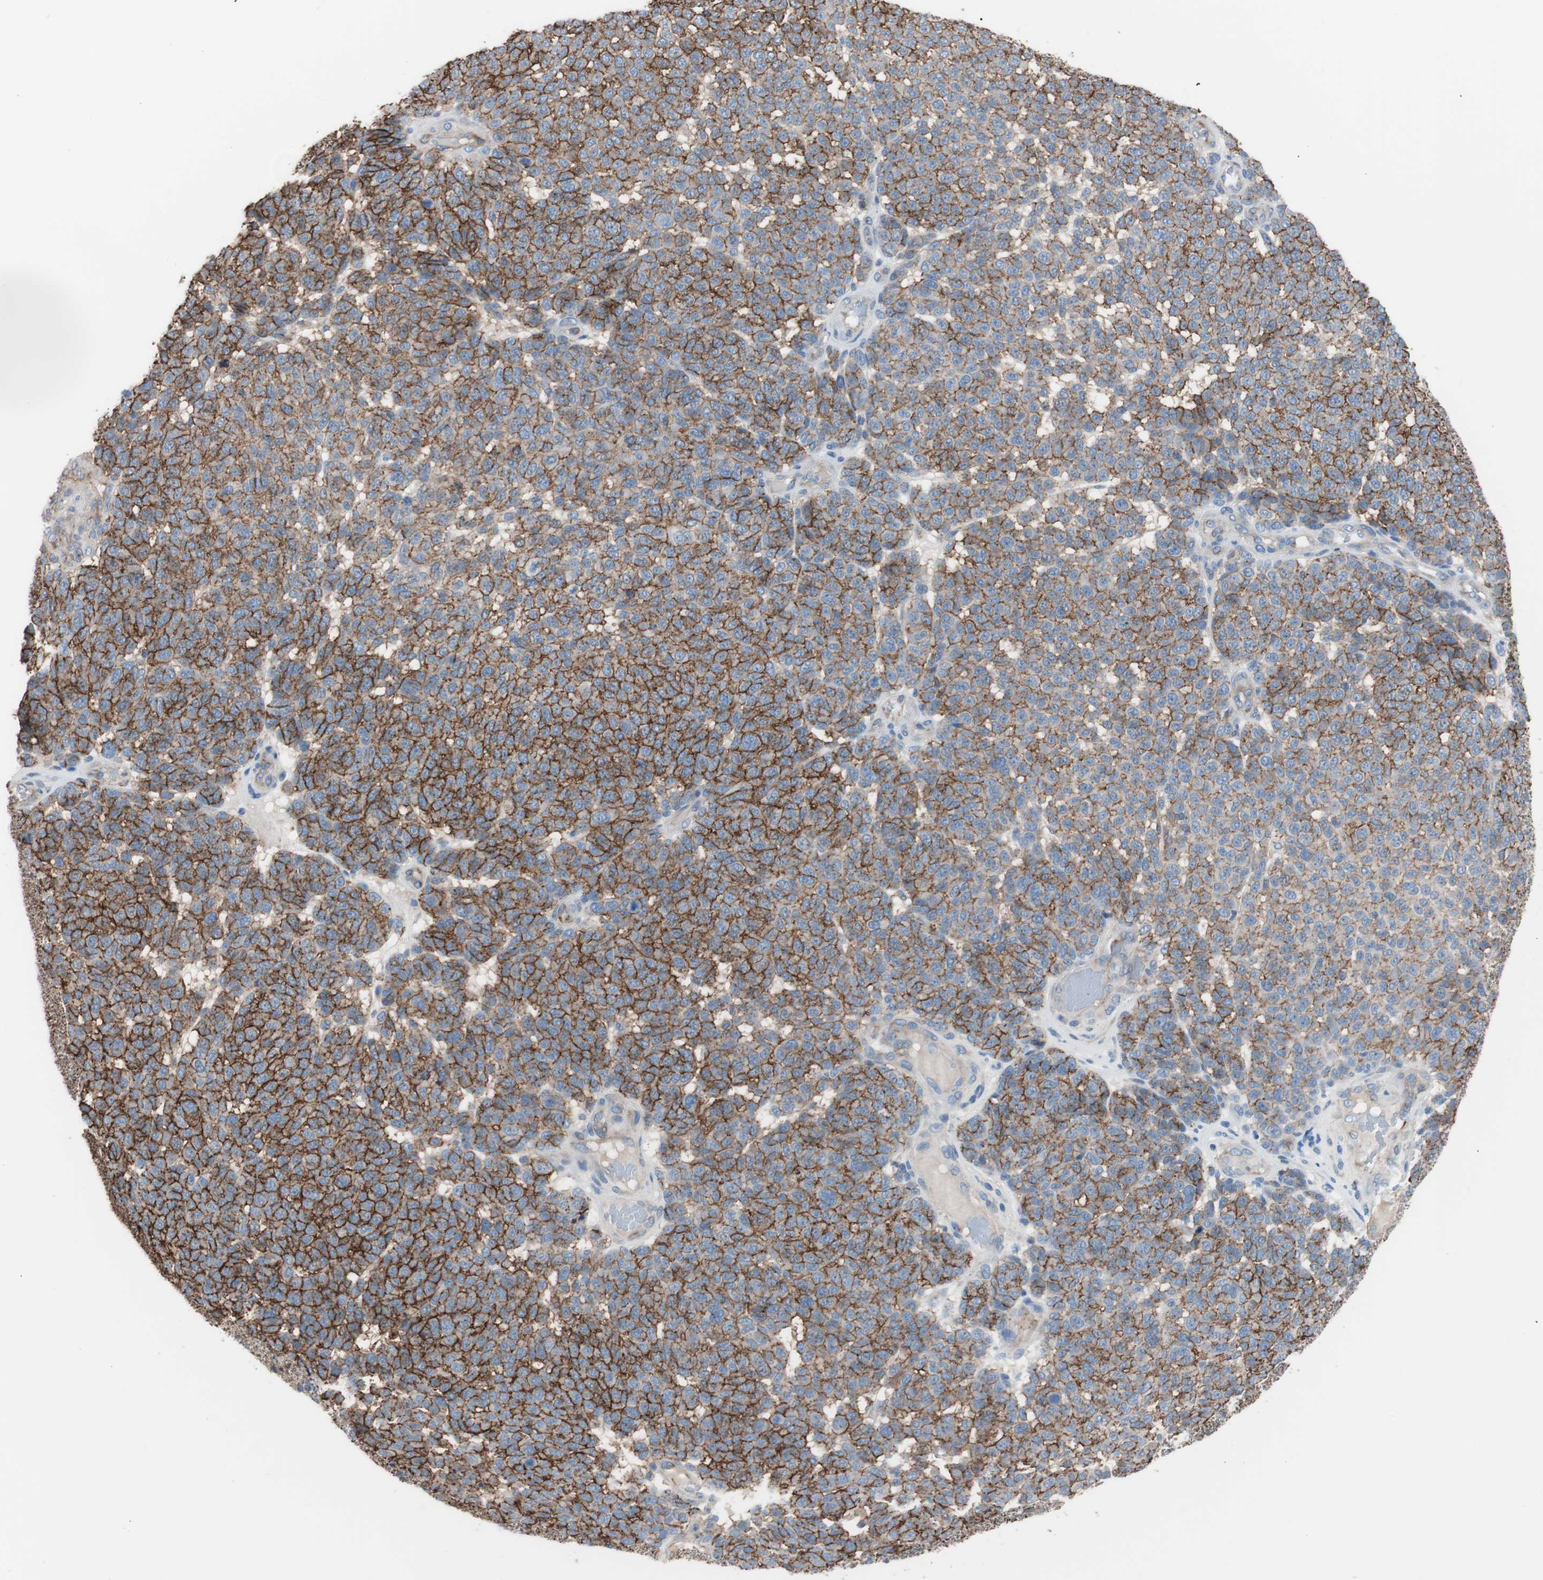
{"staining": {"intensity": "strong", "quantity": ">75%", "location": "cytoplasmic/membranous"}, "tissue": "melanoma", "cell_type": "Tumor cells", "image_type": "cancer", "snomed": [{"axis": "morphology", "description": "Malignant melanoma, NOS"}, {"axis": "topography", "description": "Skin"}], "caption": "This is a photomicrograph of immunohistochemistry staining of malignant melanoma, which shows strong expression in the cytoplasmic/membranous of tumor cells.", "gene": "CD81", "patient": {"sex": "male", "age": 59}}